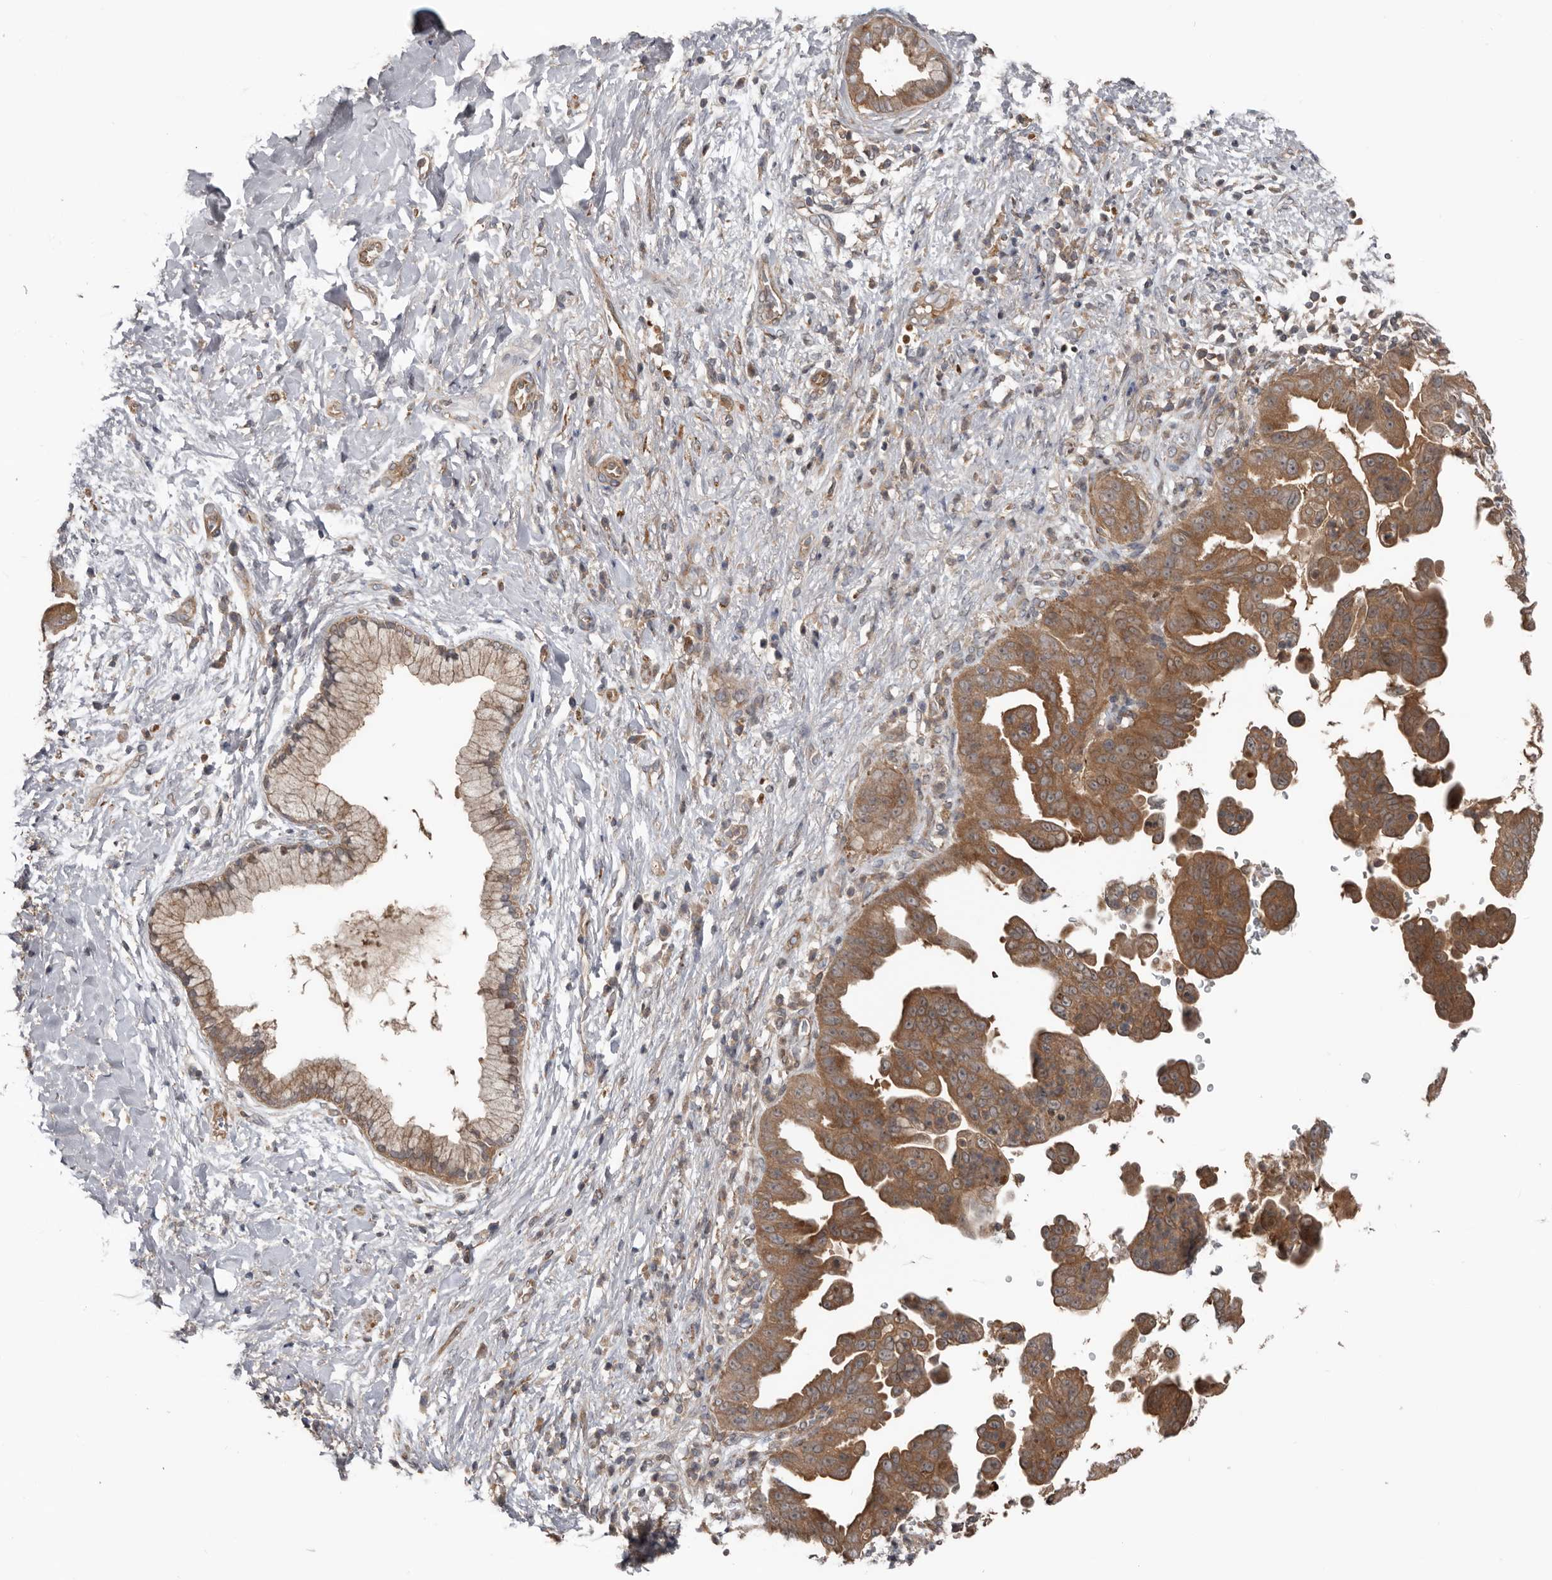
{"staining": {"intensity": "moderate", "quantity": ">75%", "location": "cytoplasmic/membranous"}, "tissue": "pancreatic cancer", "cell_type": "Tumor cells", "image_type": "cancer", "snomed": [{"axis": "morphology", "description": "Adenocarcinoma, NOS"}, {"axis": "topography", "description": "Pancreas"}], "caption": "This photomicrograph reveals IHC staining of human pancreatic cancer (adenocarcinoma), with medium moderate cytoplasmic/membranous expression in about >75% of tumor cells.", "gene": "DNAJB4", "patient": {"sex": "female", "age": 78}}